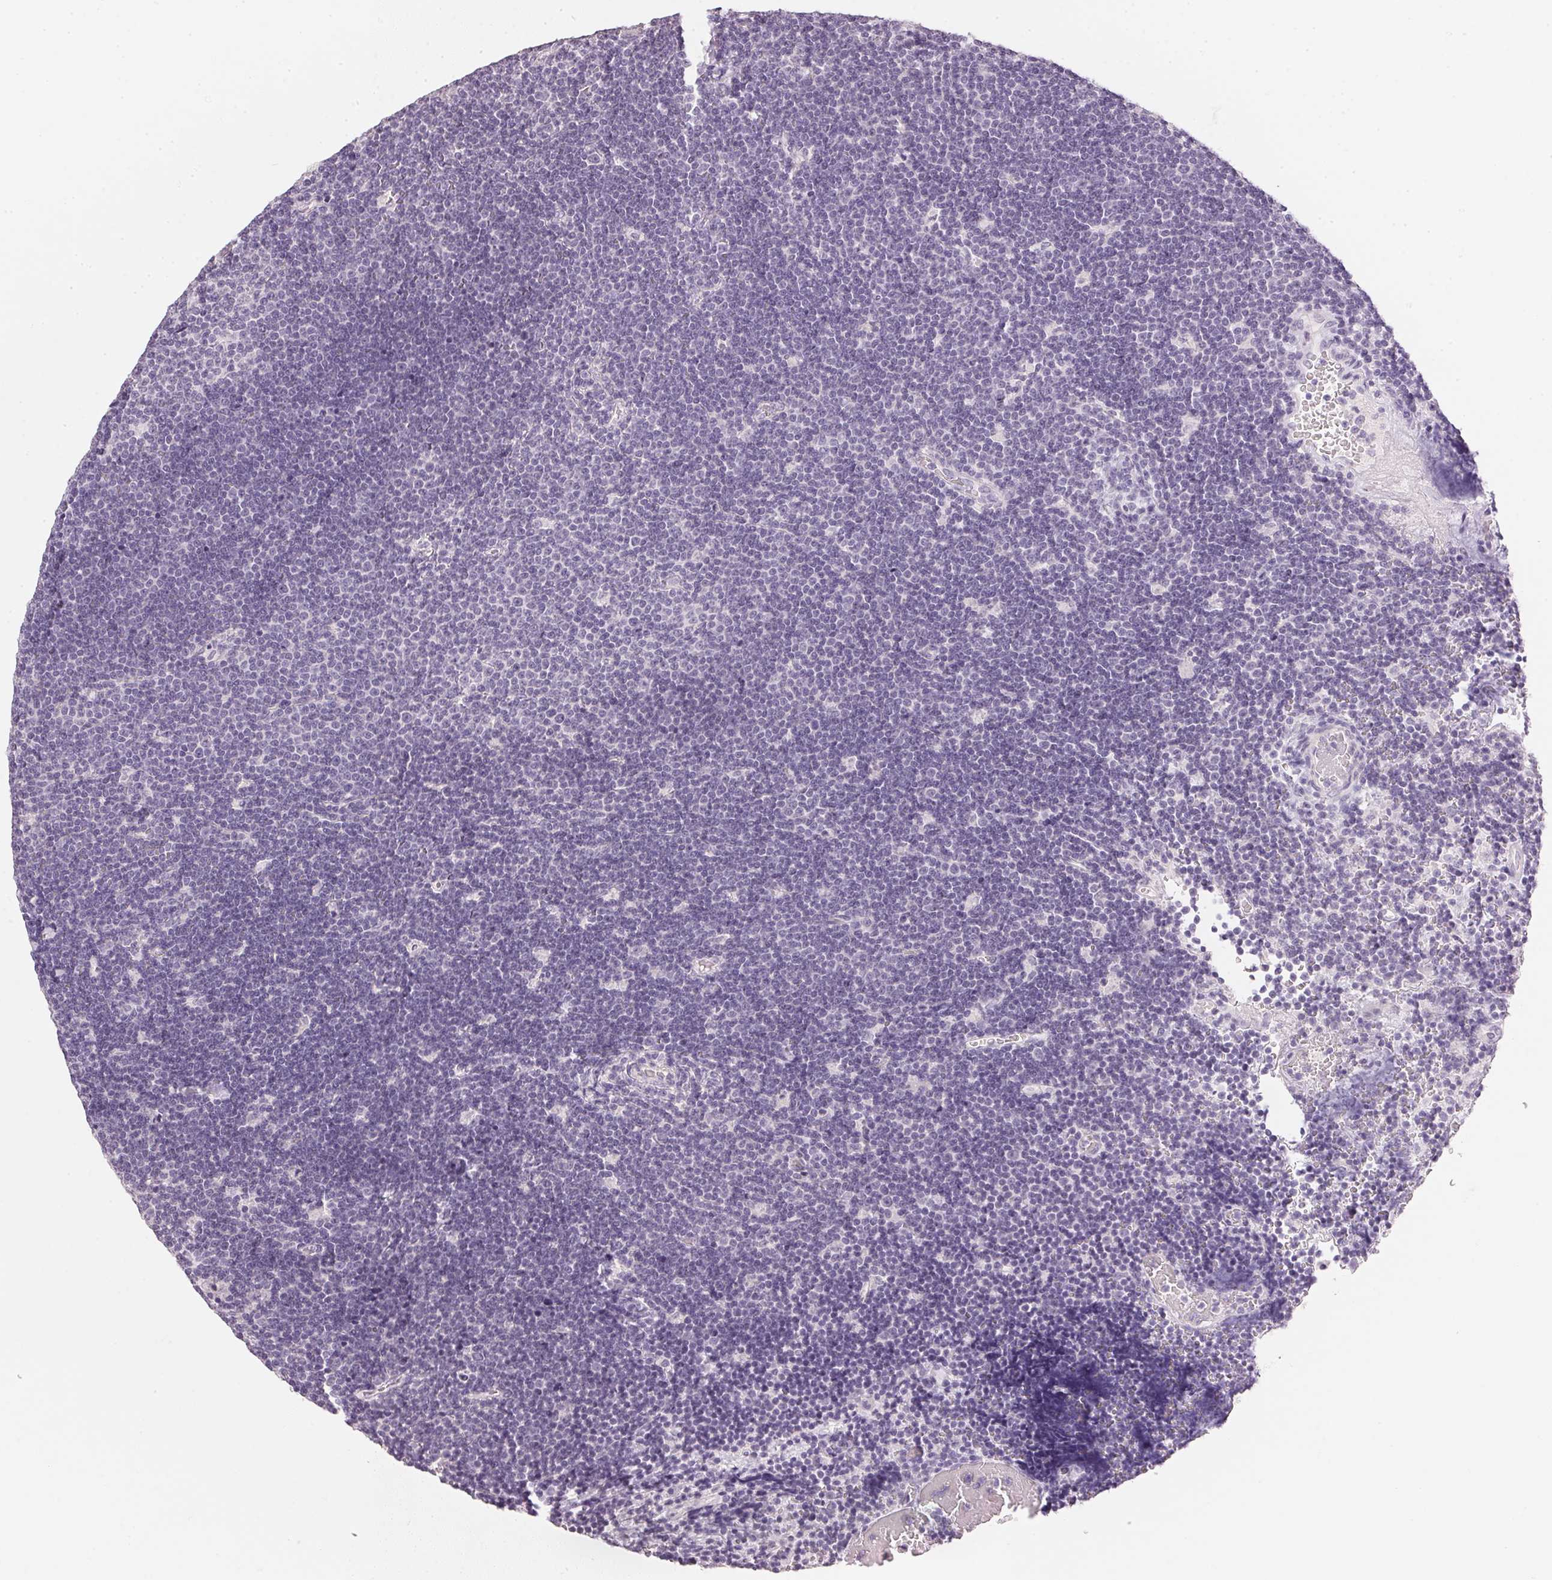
{"staining": {"intensity": "negative", "quantity": "none", "location": "none"}, "tissue": "lymphoma", "cell_type": "Tumor cells", "image_type": "cancer", "snomed": [{"axis": "morphology", "description": "Malignant lymphoma, non-Hodgkin's type, Low grade"}, {"axis": "topography", "description": "Brain"}], "caption": "This is a photomicrograph of immunohistochemistry staining of lymphoma, which shows no staining in tumor cells. The staining was performed using DAB to visualize the protein expression in brown, while the nuclei were stained in blue with hematoxylin (Magnification: 20x).", "gene": "IGFBP1", "patient": {"sex": "female", "age": 66}}